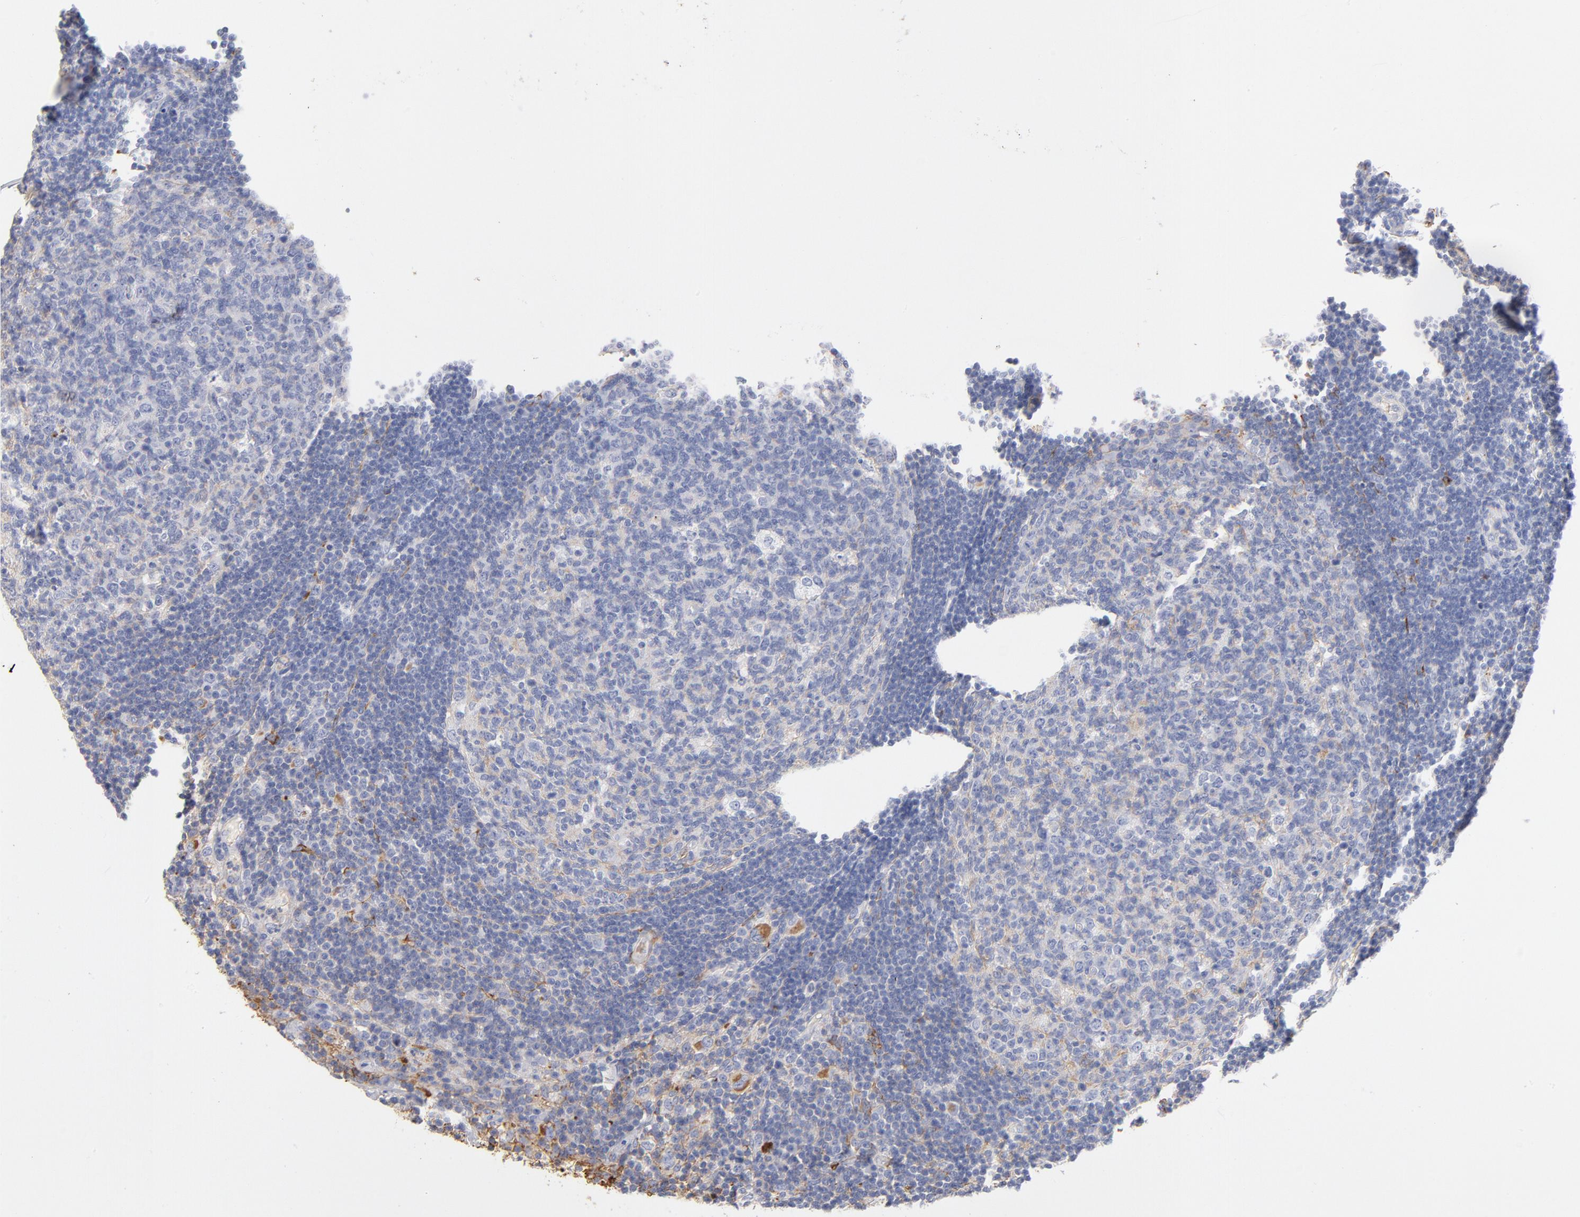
{"staining": {"intensity": "negative", "quantity": "none", "location": "none"}, "tissue": "lymph node", "cell_type": "Germinal center cells", "image_type": "normal", "snomed": [{"axis": "morphology", "description": "Normal tissue, NOS"}, {"axis": "morphology", "description": "Squamous cell carcinoma, metastatic, NOS"}, {"axis": "topography", "description": "Lymph node"}], "caption": "Immunohistochemical staining of normal lymph node shows no significant staining in germinal center cells.", "gene": "C3", "patient": {"sex": "female", "age": 53}}